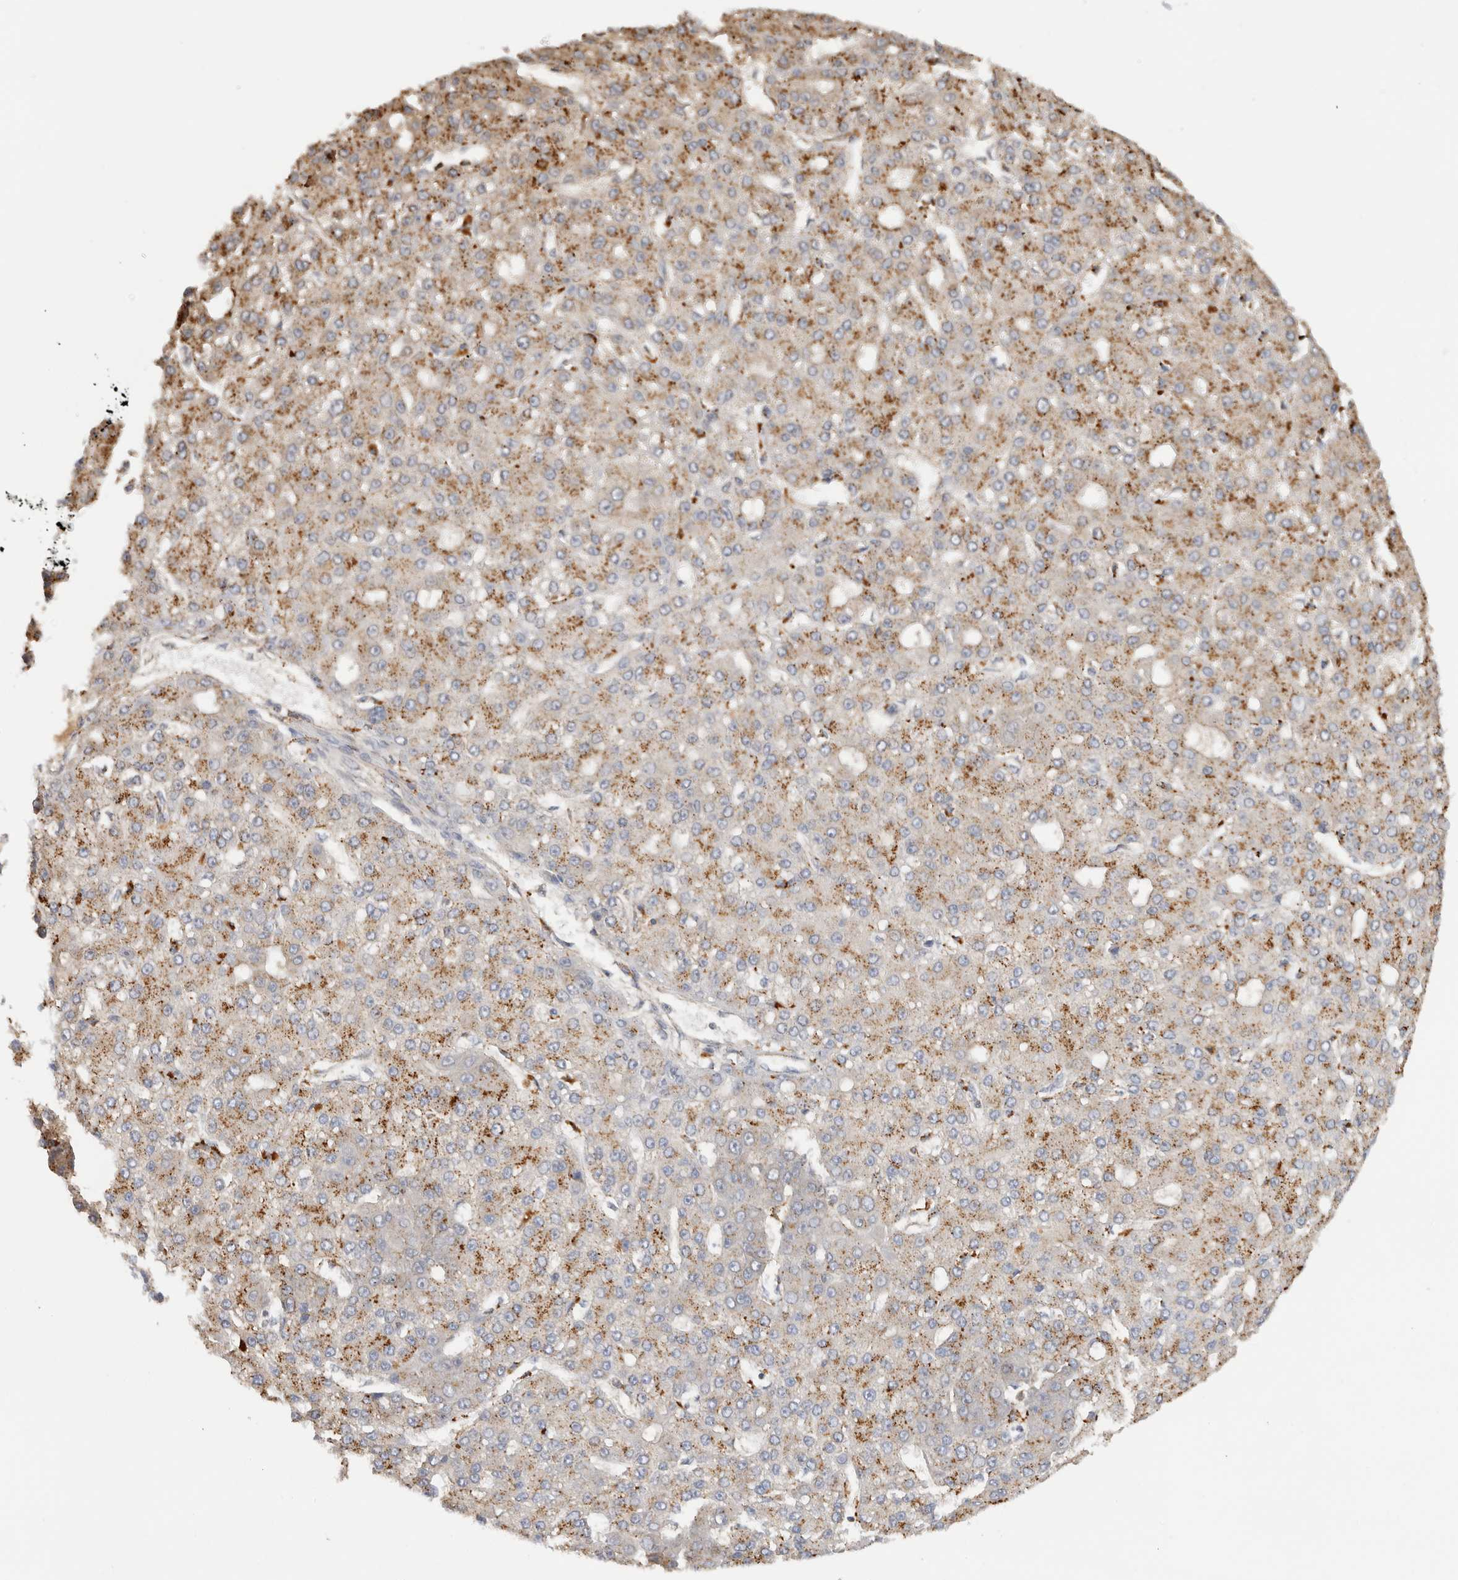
{"staining": {"intensity": "moderate", "quantity": ">75%", "location": "cytoplasmic/membranous"}, "tissue": "liver cancer", "cell_type": "Tumor cells", "image_type": "cancer", "snomed": [{"axis": "morphology", "description": "Carcinoma, Hepatocellular, NOS"}, {"axis": "topography", "description": "Liver"}], "caption": "Immunohistochemistry of human liver hepatocellular carcinoma exhibits medium levels of moderate cytoplasmic/membranous staining in approximately >75% of tumor cells. The staining was performed using DAB (3,3'-diaminobenzidine), with brown indicating positive protein expression. Nuclei are stained blue with hematoxylin.", "gene": "GNS", "patient": {"sex": "male", "age": 67}}